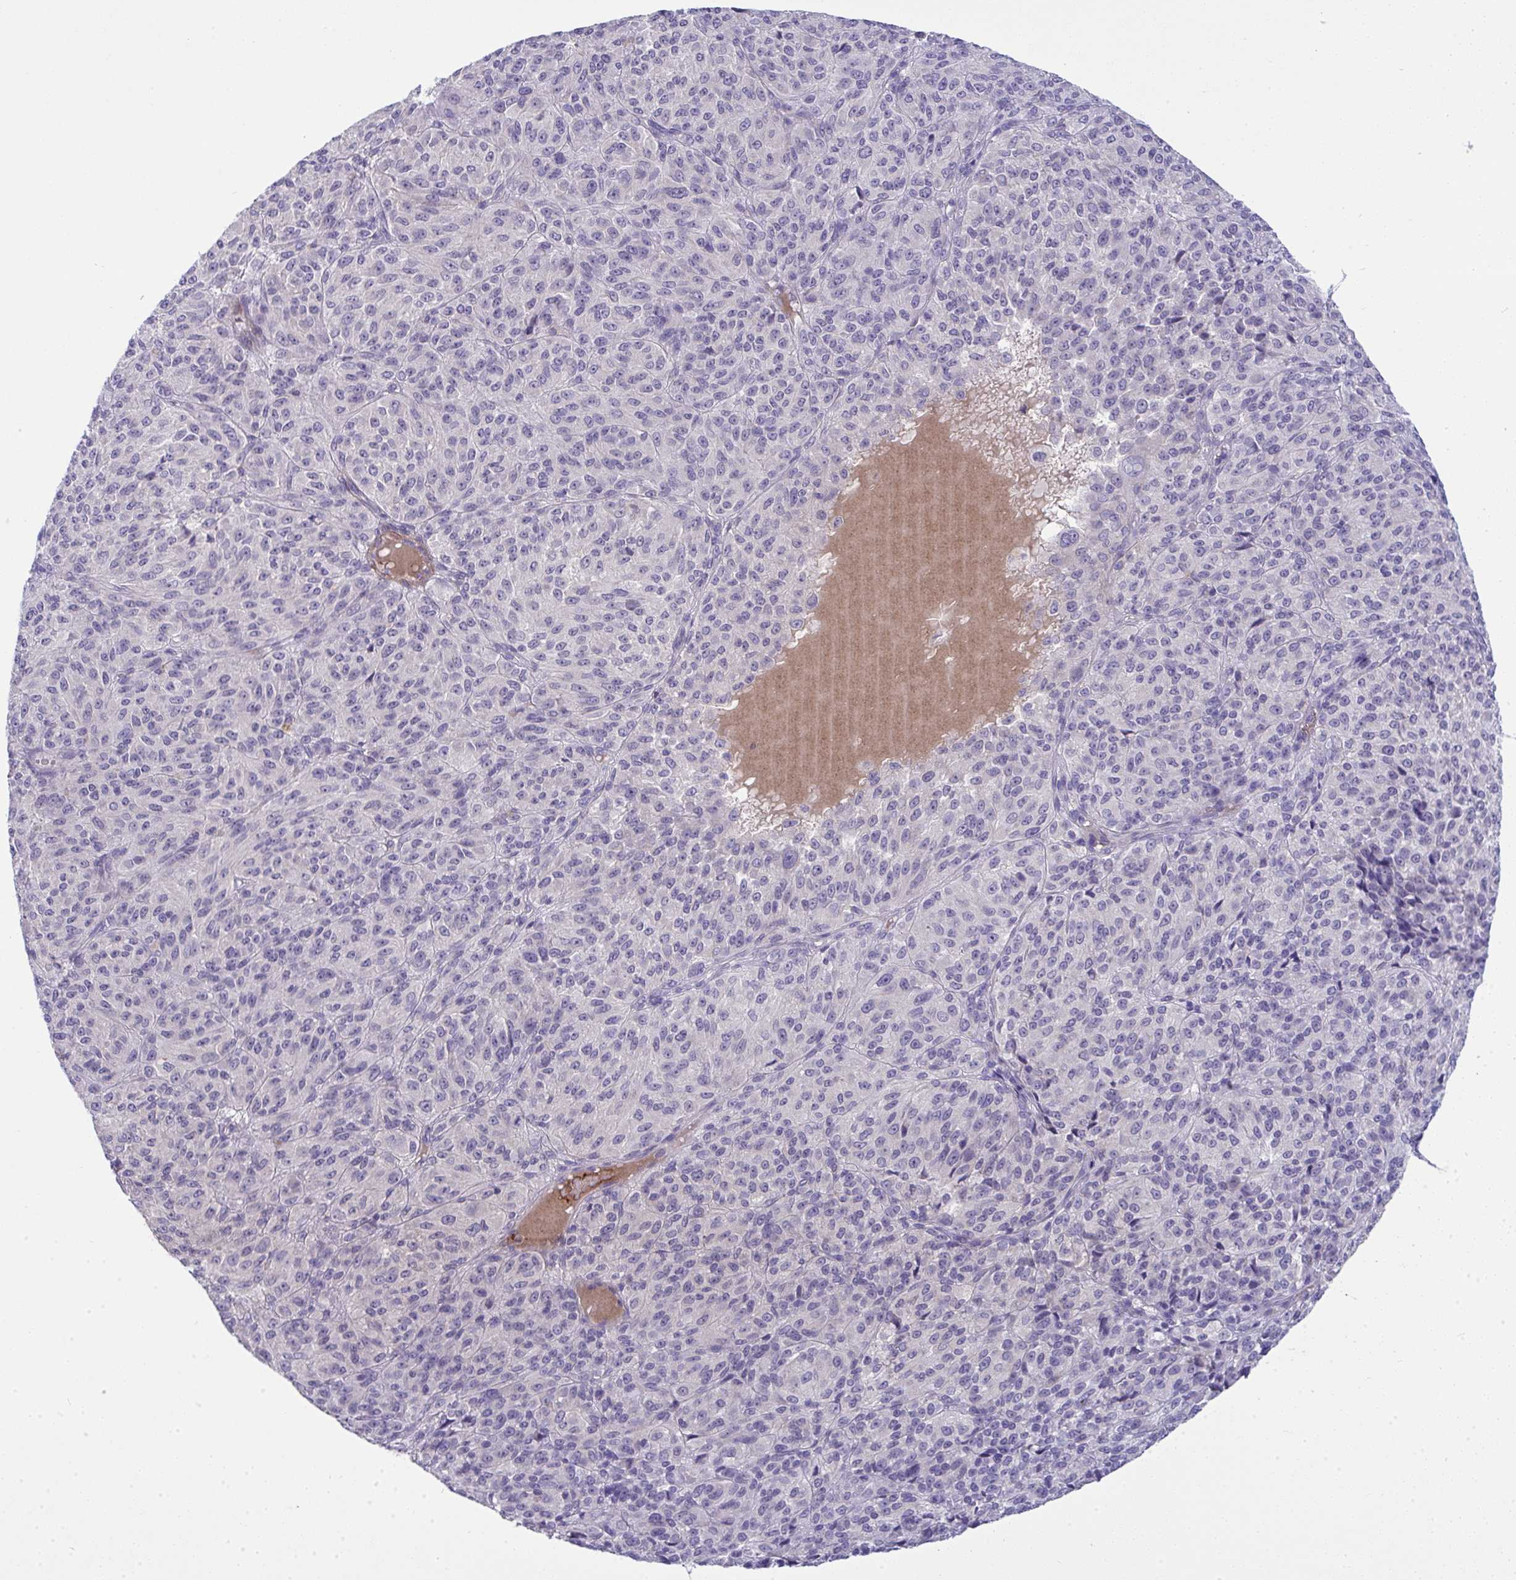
{"staining": {"intensity": "negative", "quantity": "none", "location": "none"}, "tissue": "melanoma", "cell_type": "Tumor cells", "image_type": "cancer", "snomed": [{"axis": "morphology", "description": "Malignant melanoma, Metastatic site"}, {"axis": "topography", "description": "Brain"}], "caption": "Melanoma was stained to show a protein in brown. There is no significant positivity in tumor cells.", "gene": "SPTB", "patient": {"sex": "female", "age": 56}}